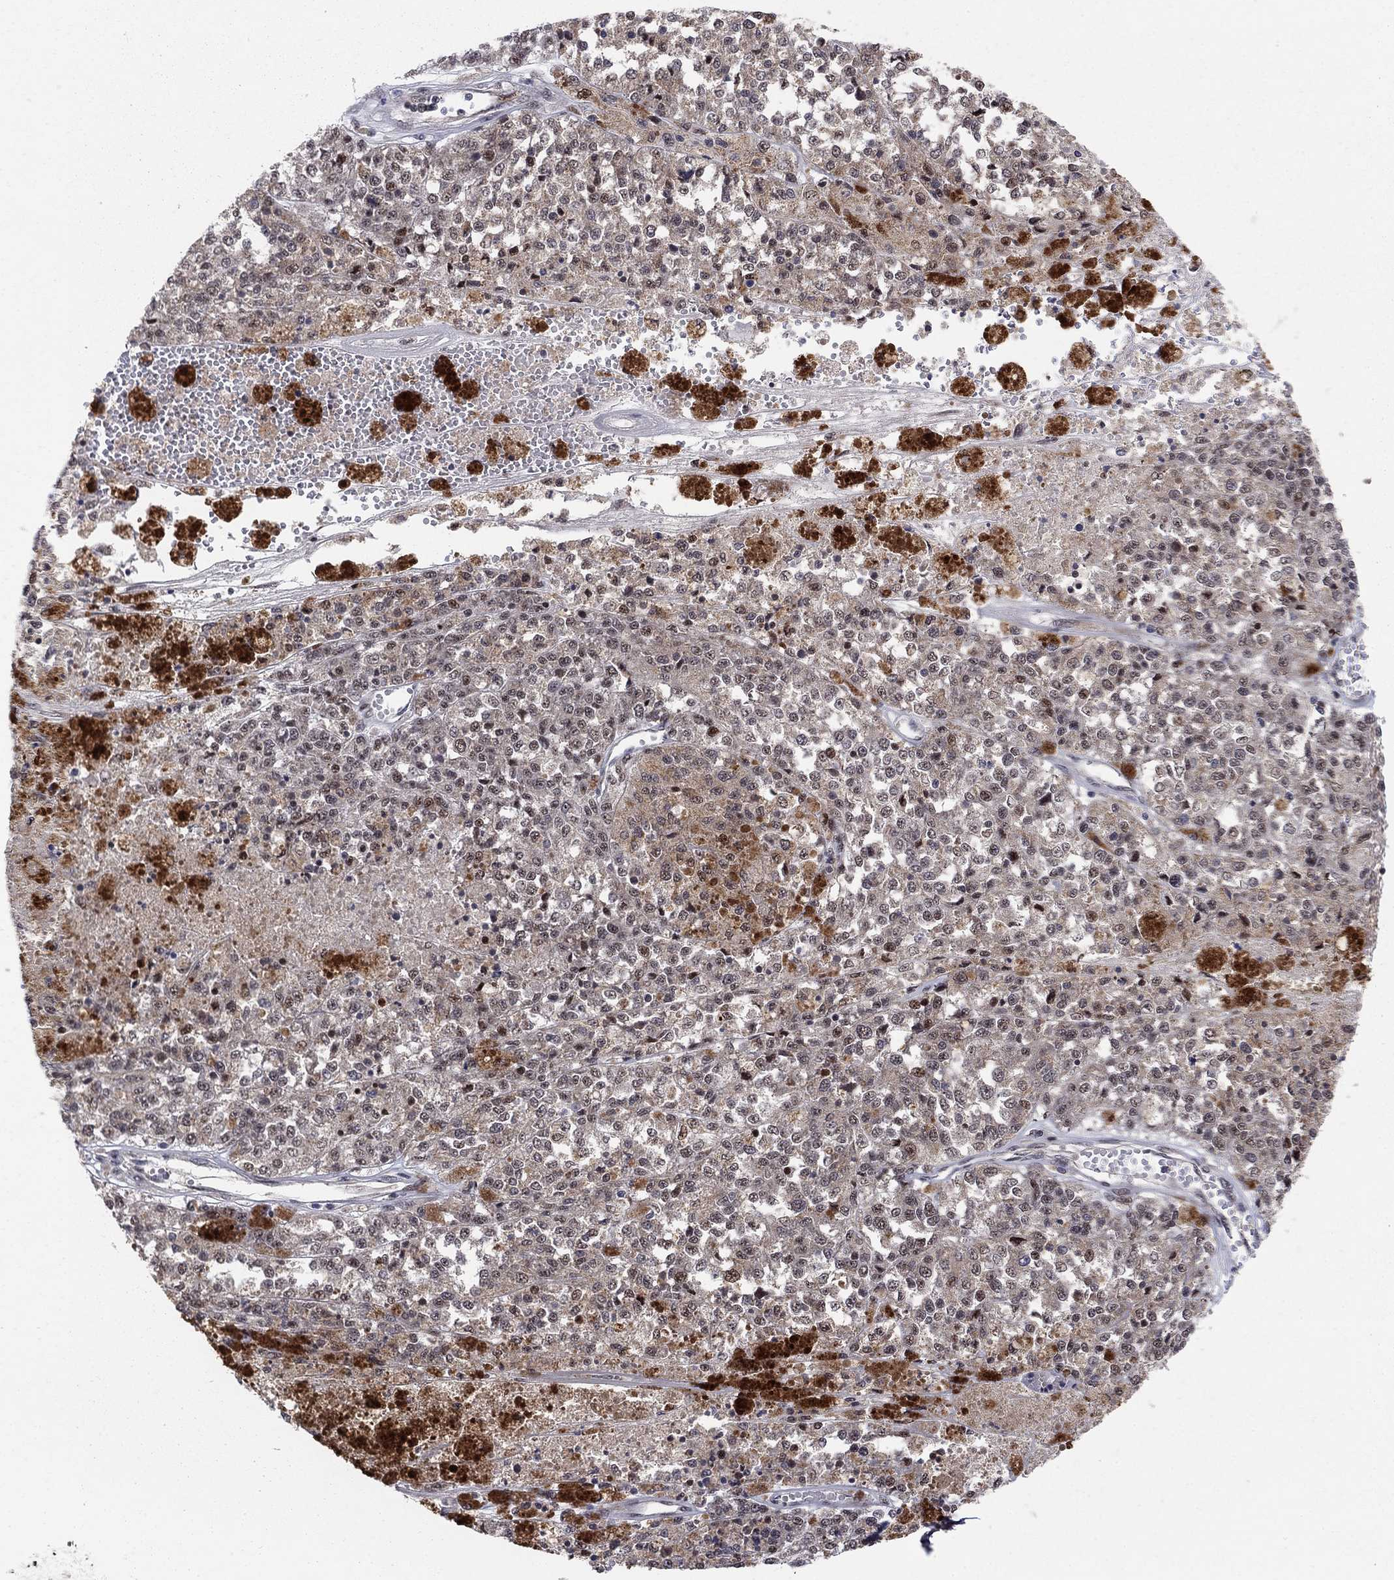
{"staining": {"intensity": "negative", "quantity": "none", "location": "none"}, "tissue": "melanoma", "cell_type": "Tumor cells", "image_type": "cancer", "snomed": [{"axis": "morphology", "description": "Malignant melanoma, Metastatic site"}, {"axis": "topography", "description": "Lymph node"}], "caption": "IHC histopathology image of melanoma stained for a protein (brown), which displays no staining in tumor cells.", "gene": "ZNF395", "patient": {"sex": "female", "age": 64}}